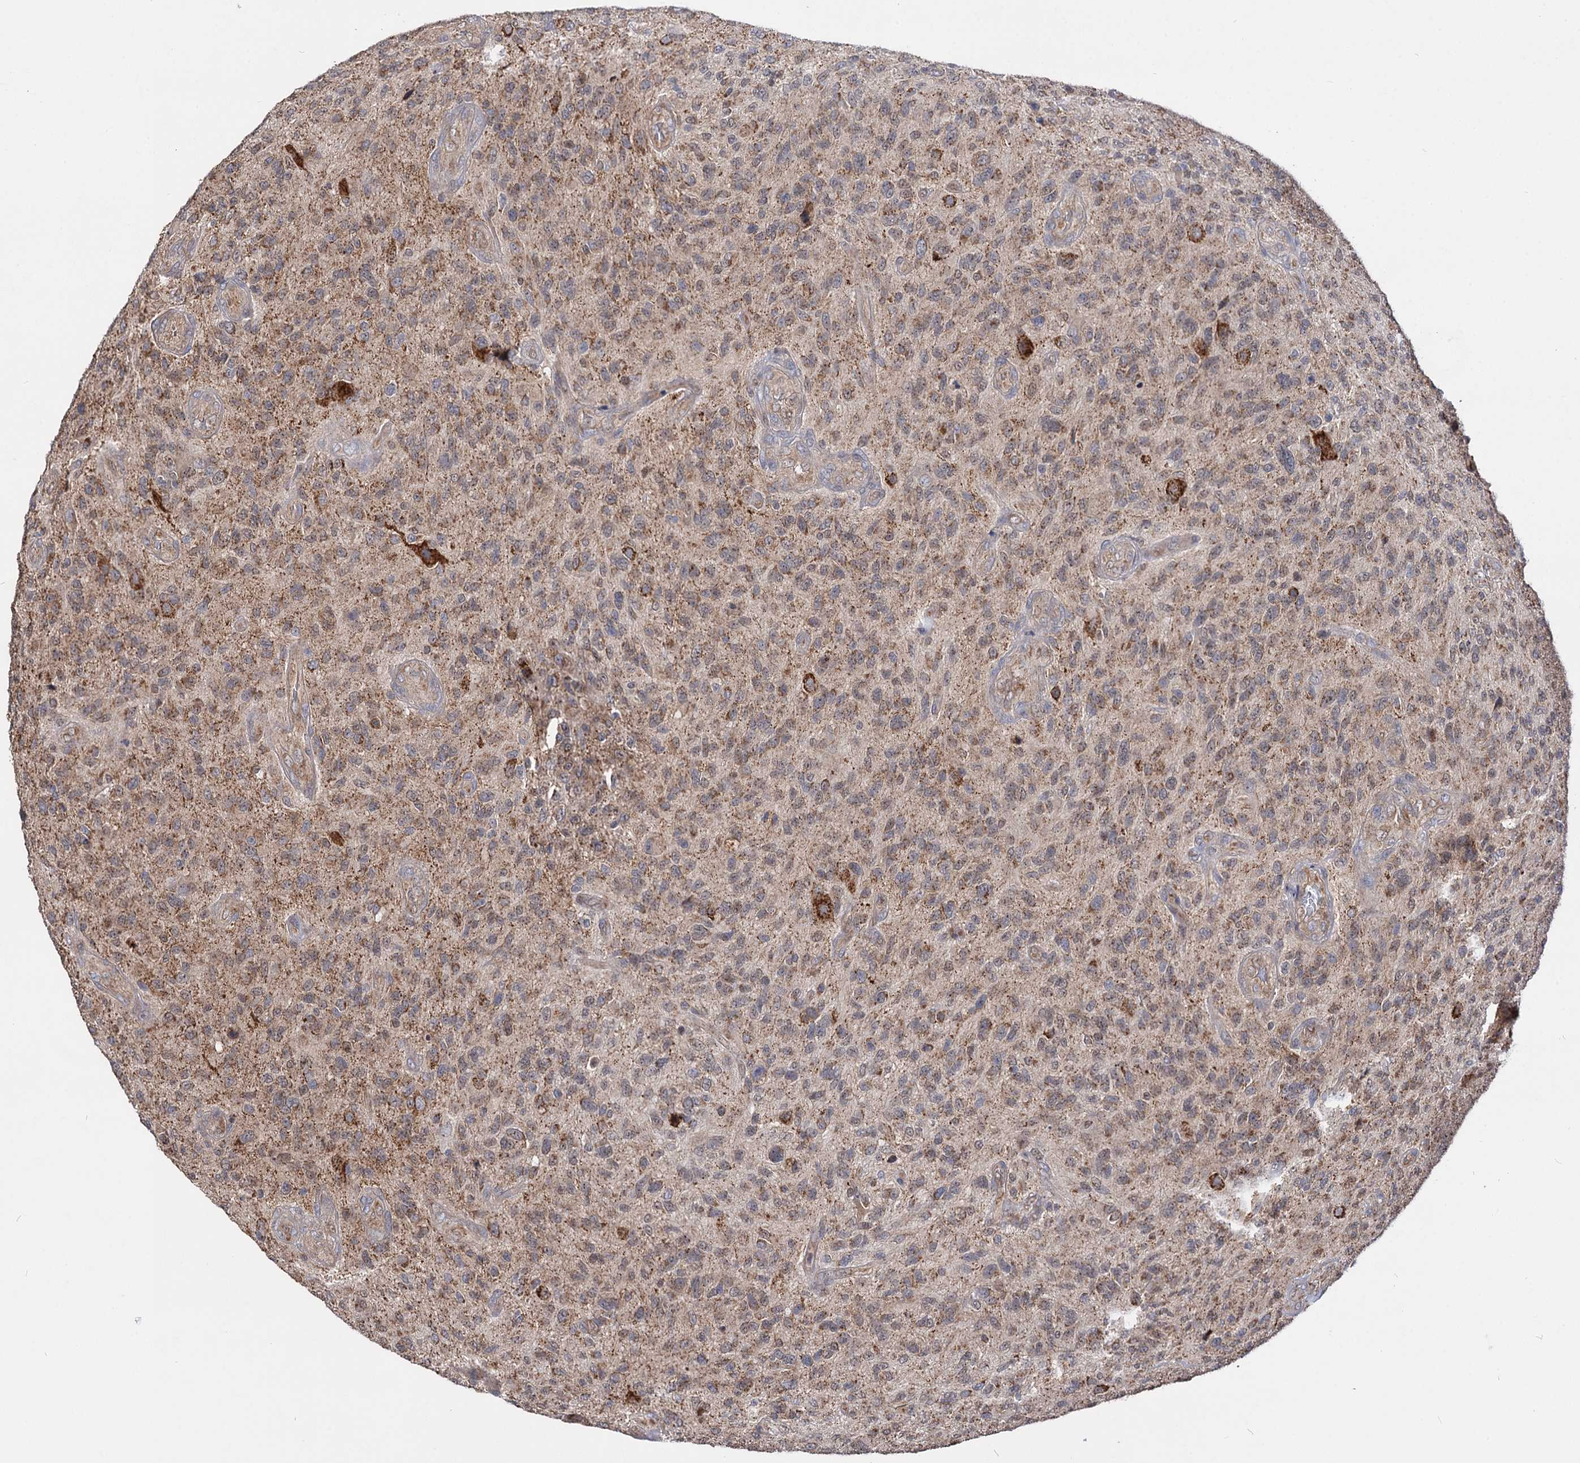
{"staining": {"intensity": "moderate", "quantity": ">75%", "location": "cytoplasmic/membranous"}, "tissue": "glioma", "cell_type": "Tumor cells", "image_type": "cancer", "snomed": [{"axis": "morphology", "description": "Glioma, malignant, High grade"}, {"axis": "topography", "description": "Brain"}], "caption": "Glioma tissue shows moderate cytoplasmic/membranous staining in approximately >75% of tumor cells, visualized by immunohistochemistry. Using DAB (brown) and hematoxylin (blue) stains, captured at high magnification using brightfield microscopy.", "gene": "CEP76", "patient": {"sex": "male", "age": 47}}